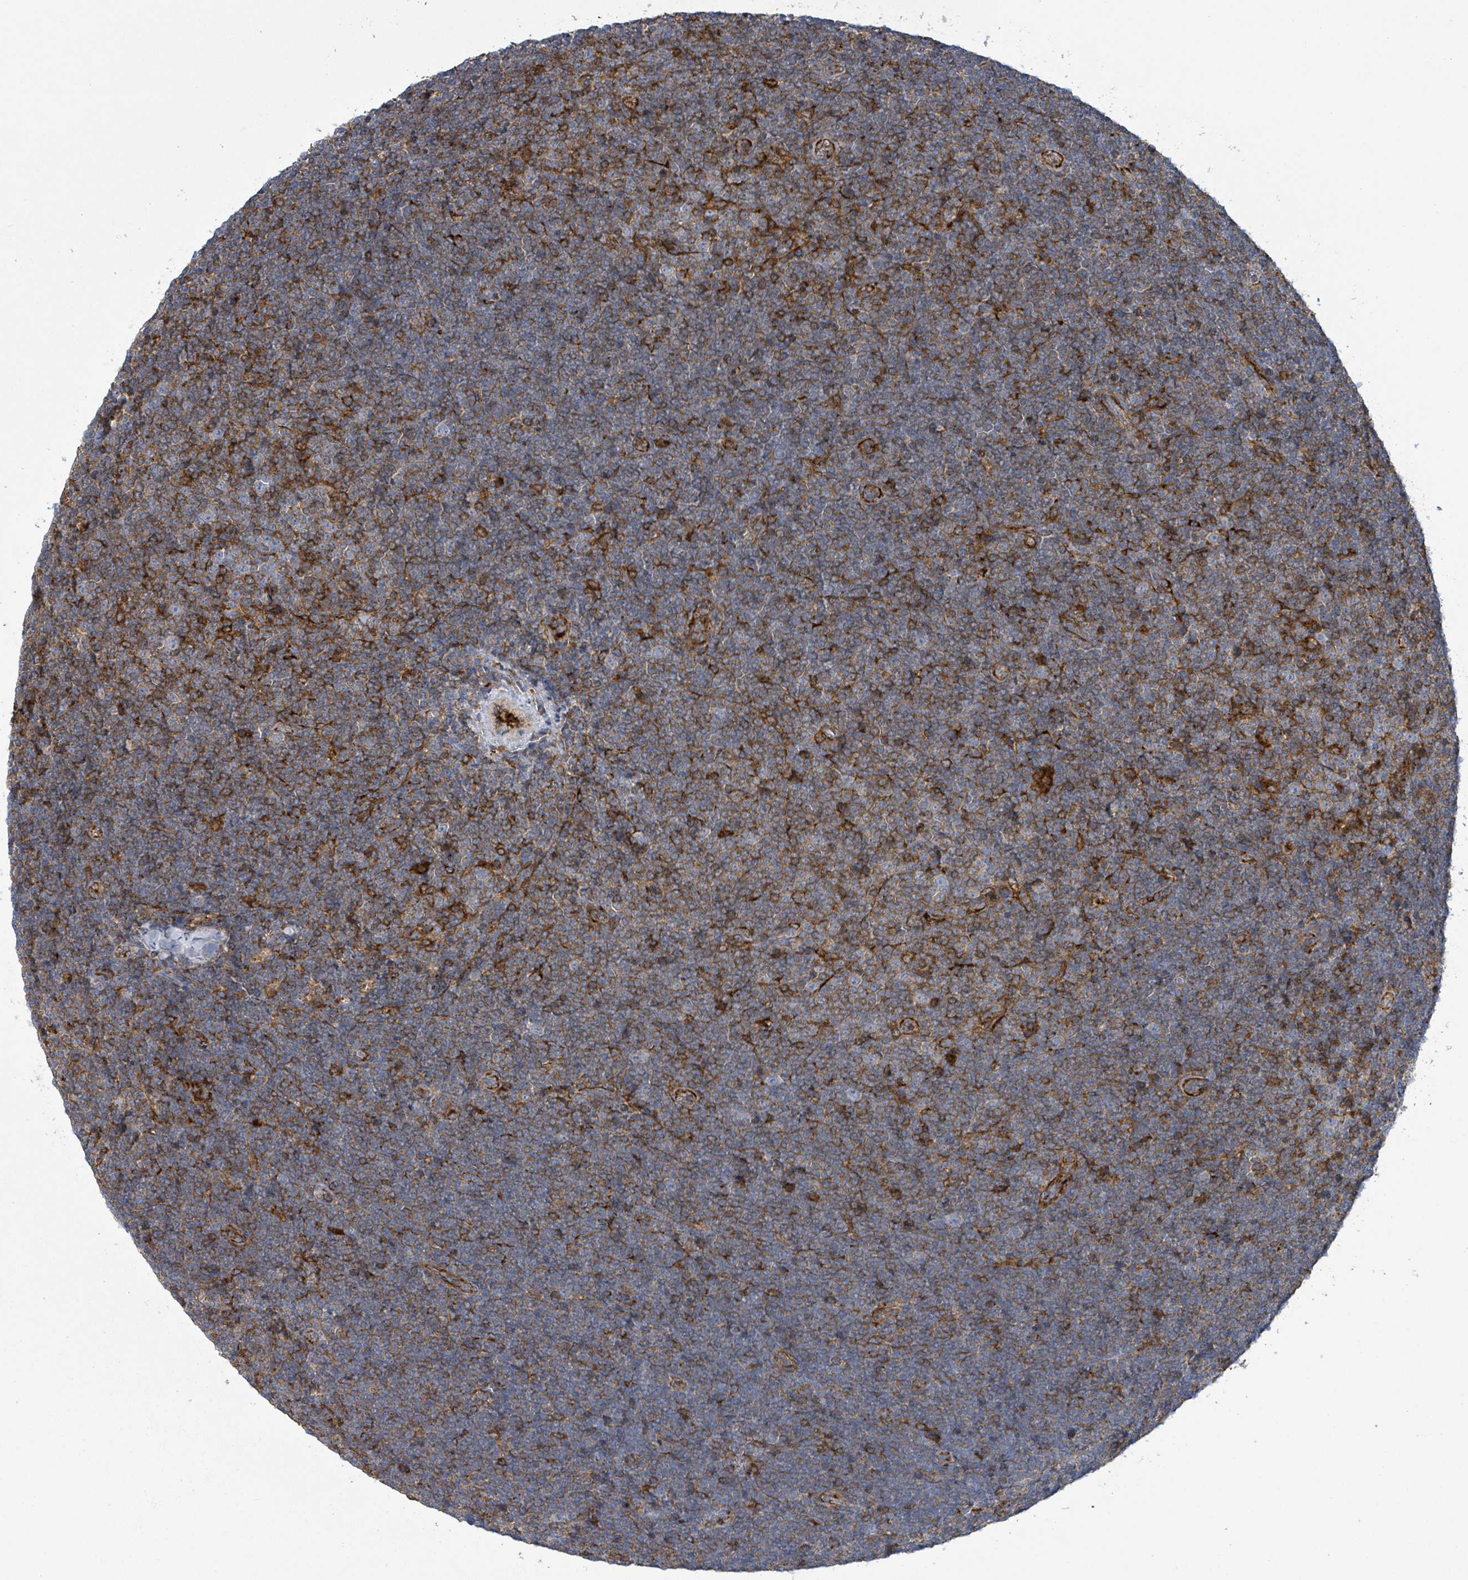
{"staining": {"intensity": "moderate", "quantity": "25%-75%", "location": "cytoplasmic/membranous"}, "tissue": "lymphoma", "cell_type": "Tumor cells", "image_type": "cancer", "snomed": [{"axis": "morphology", "description": "Malignant lymphoma, non-Hodgkin's type, Low grade"}, {"axis": "topography", "description": "Lymph node"}], "caption": "Immunohistochemical staining of lymphoma shows medium levels of moderate cytoplasmic/membranous staining in about 25%-75% of tumor cells.", "gene": "EGFL7", "patient": {"sex": "male", "age": 48}}